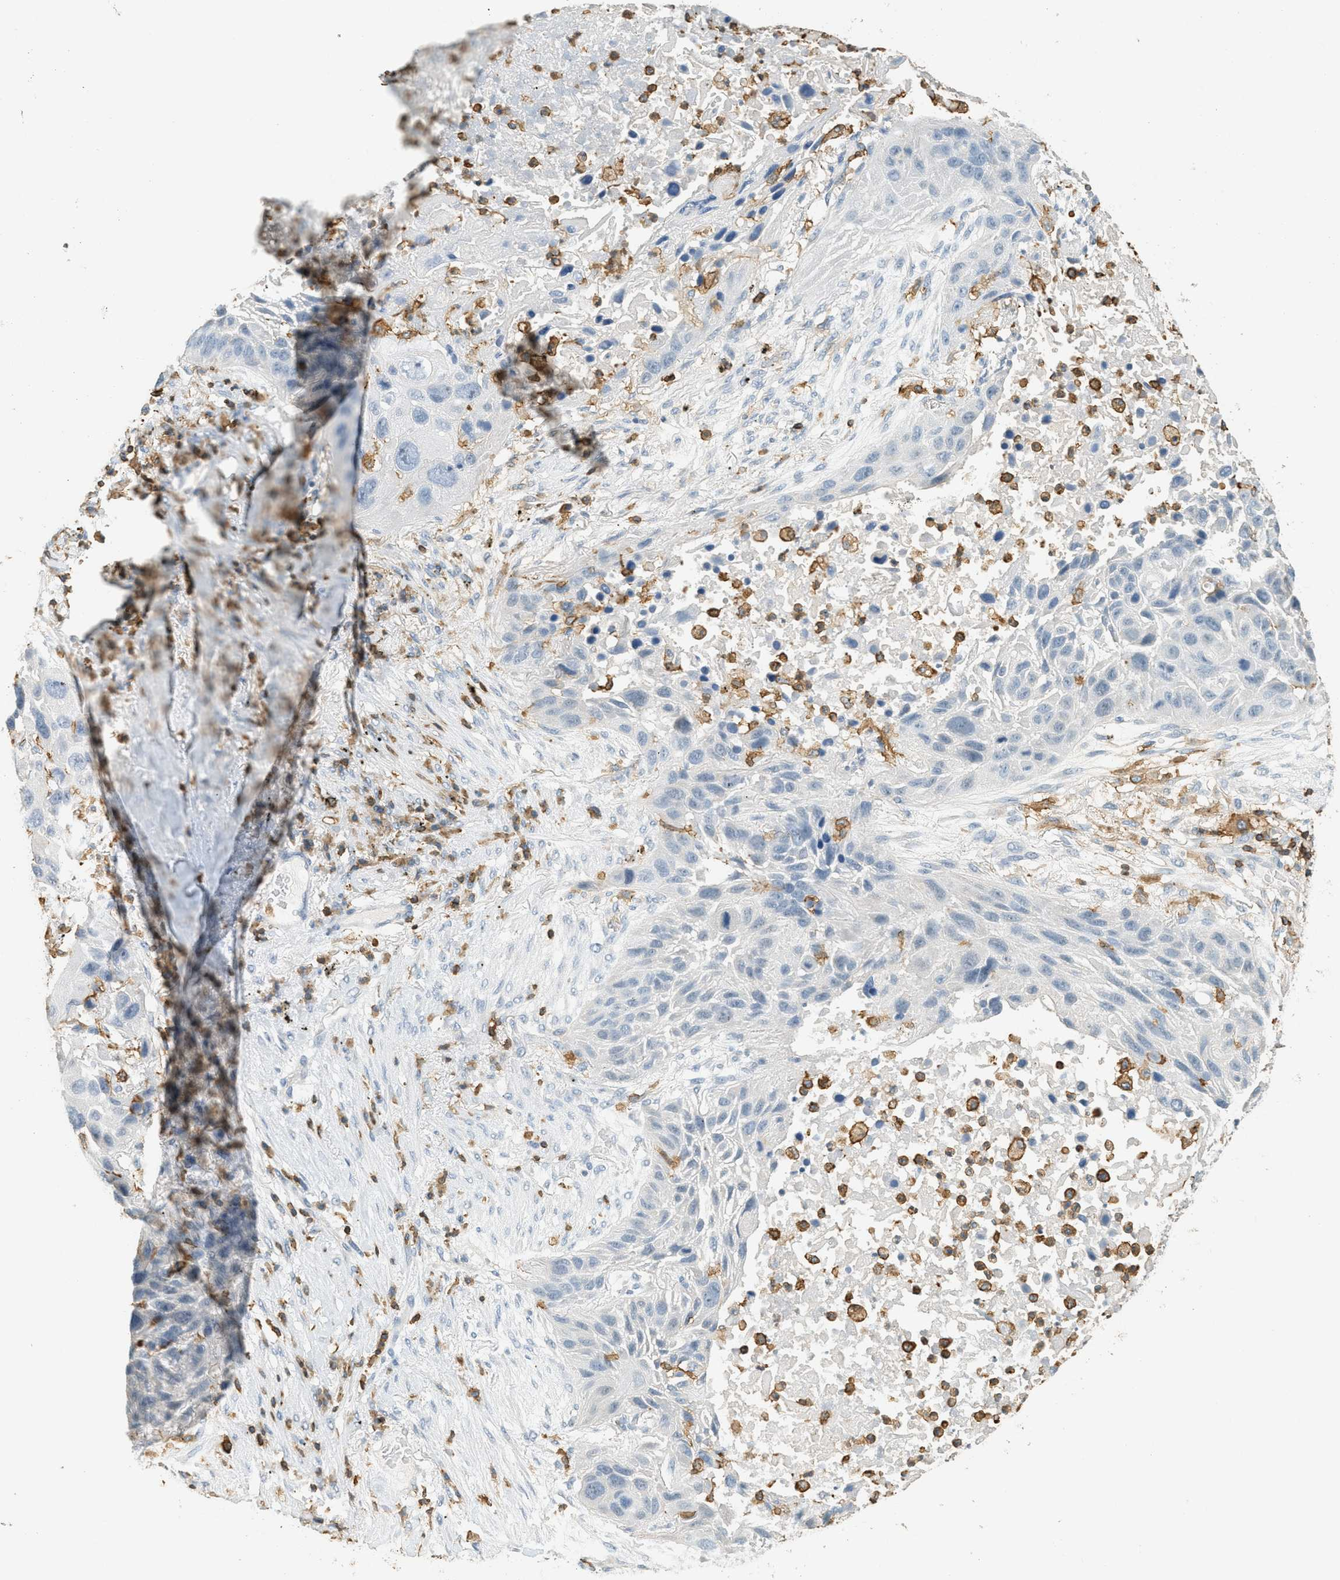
{"staining": {"intensity": "negative", "quantity": "none", "location": "none"}, "tissue": "lung cancer", "cell_type": "Tumor cells", "image_type": "cancer", "snomed": [{"axis": "morphology", "description": "Squamous cell carcinoma, NOS"}, {"axis": "topography", "description": "Lung"}], "caption": "An immunohistochemistry histopathology image of lung cancer (squamous cell carcinoma) is shown. There is no staining in tumor cells of lung cancer (squamous cell carcinoma).", "gene": "LSP1", "patient": {"sex": "male", "age": 57}}